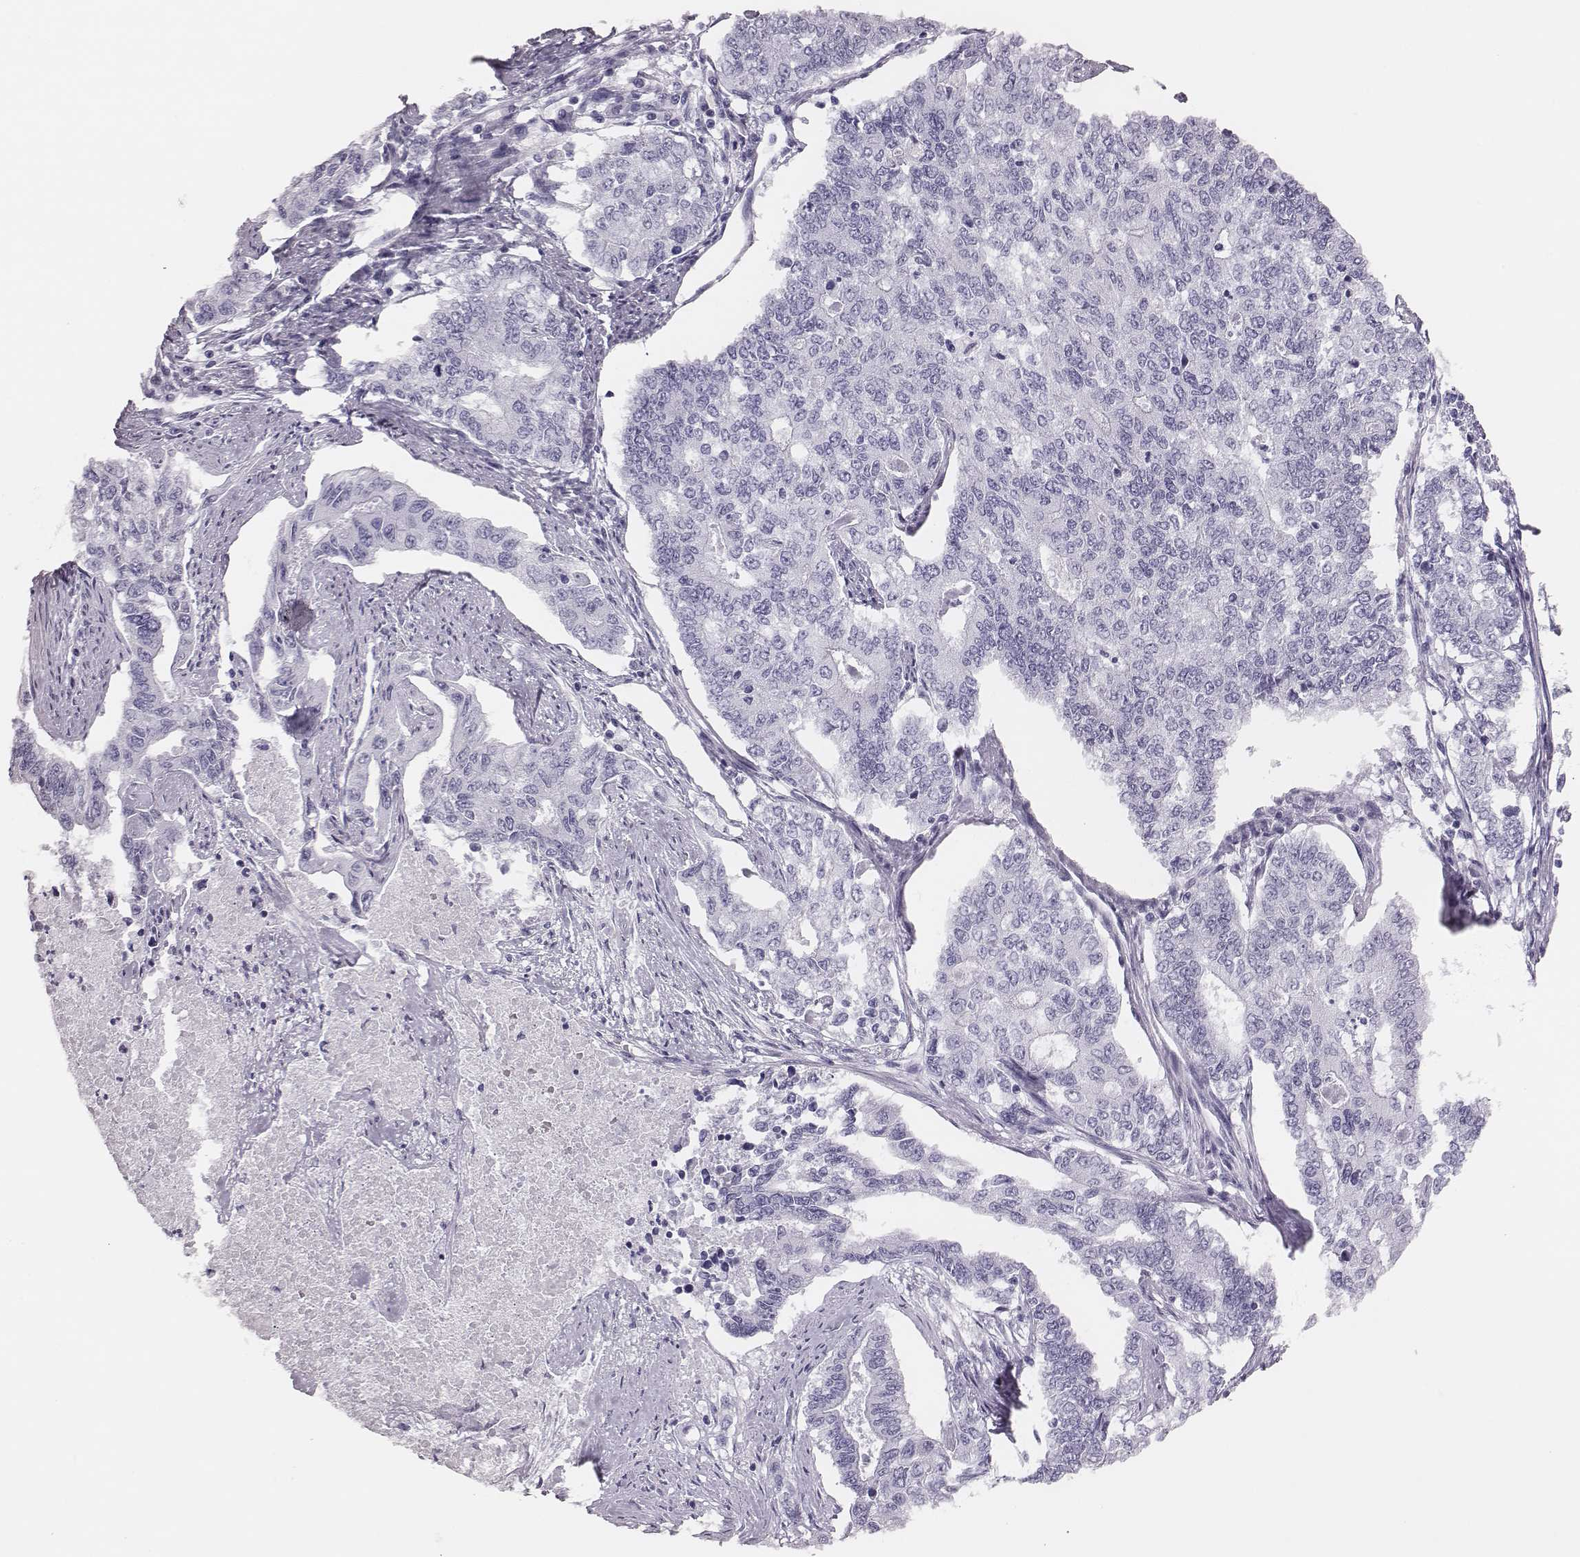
{"staining": {"intensity": "negative", "quantity": "none", "location": "none"}, "tissue": "endometrial cancer", "cell_type": "Tumor cells", "image_type": "cancer", "snomed": [{"axis": "morphology", "description": "Adenocarcinoma, NOS"}, {"axis": "topography", "description": "Uterus"}], "caption": "A high-resolution image shows IHC staining of endometrial adenocarcinoma, which demonstrates no significant positivity in tumor cells.", "gene": "H1-6", "patient": {"sex": "female", "age": 59}}